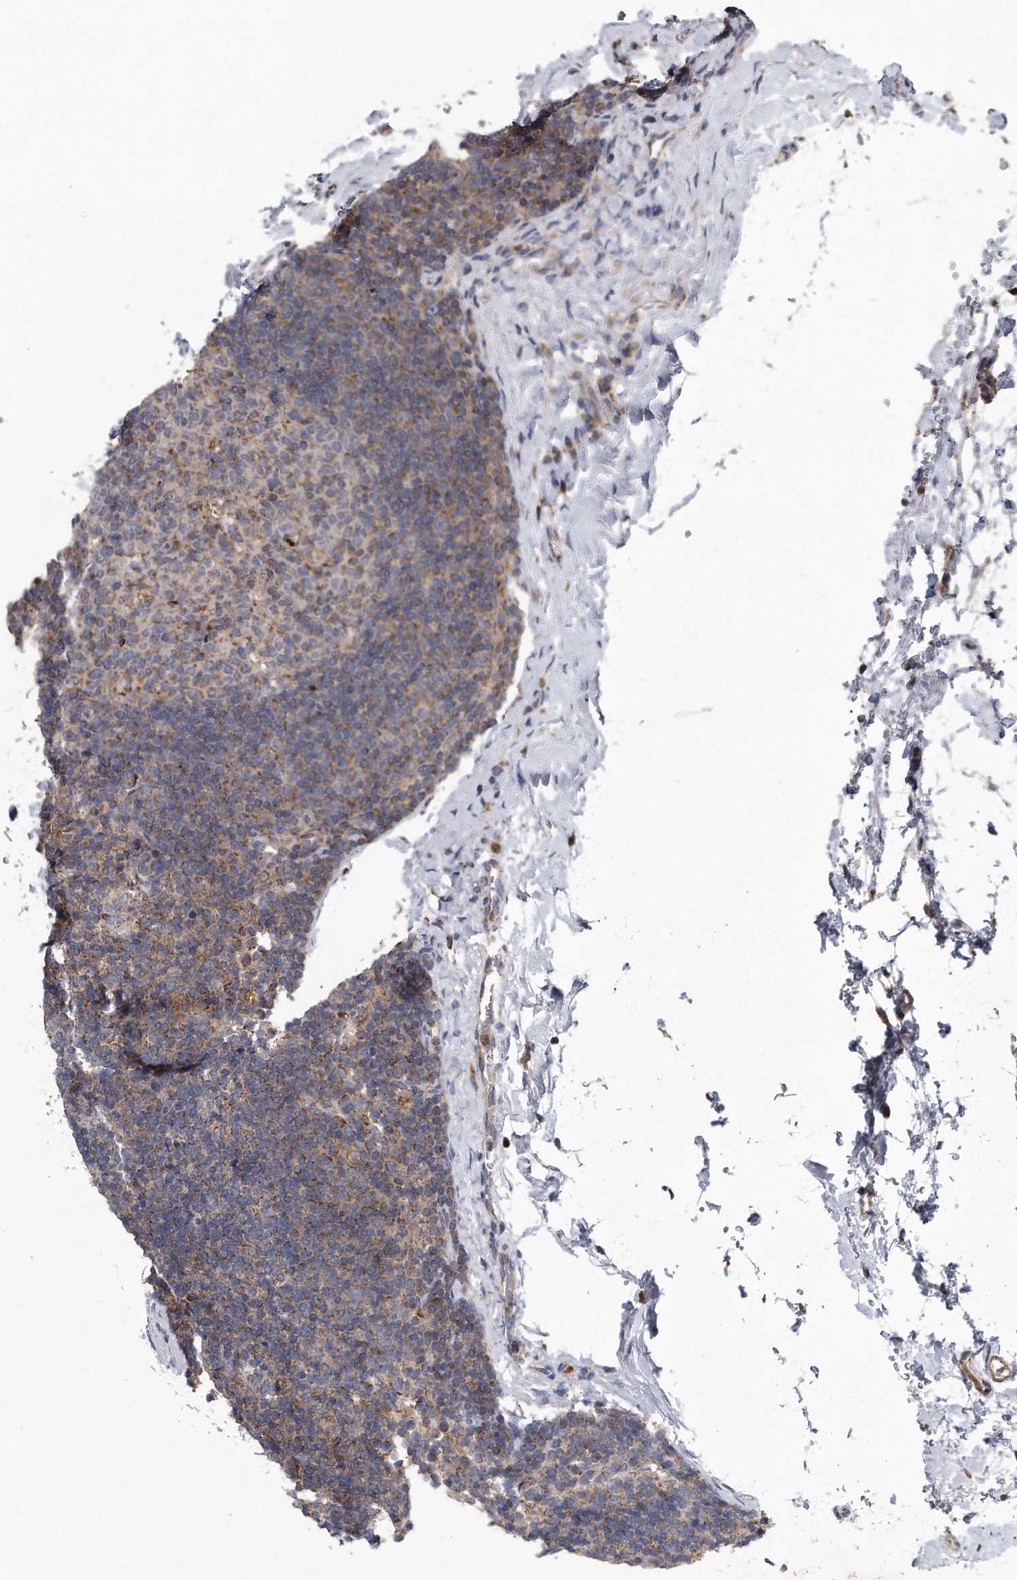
{"staining": {"intensity": "moderate", "quantity": "<25%", "location": "cytoplasmic/membranous"}, "tissue": "lymph node", "cell_type": "Germinal center cells", "image_type": "normal", "snomed": [{"axis": "morphology", "description": "Normal tissue, NOS"}, {"axis": "topography", "description": "Lymph node"}], "caption": "Lymph node stained for a protein exhibits moderate cytoplasmic/membranous positivity in germinal center cells.", "gene": "LYRM4", "patient": {"sex": "female", "age": 22}}